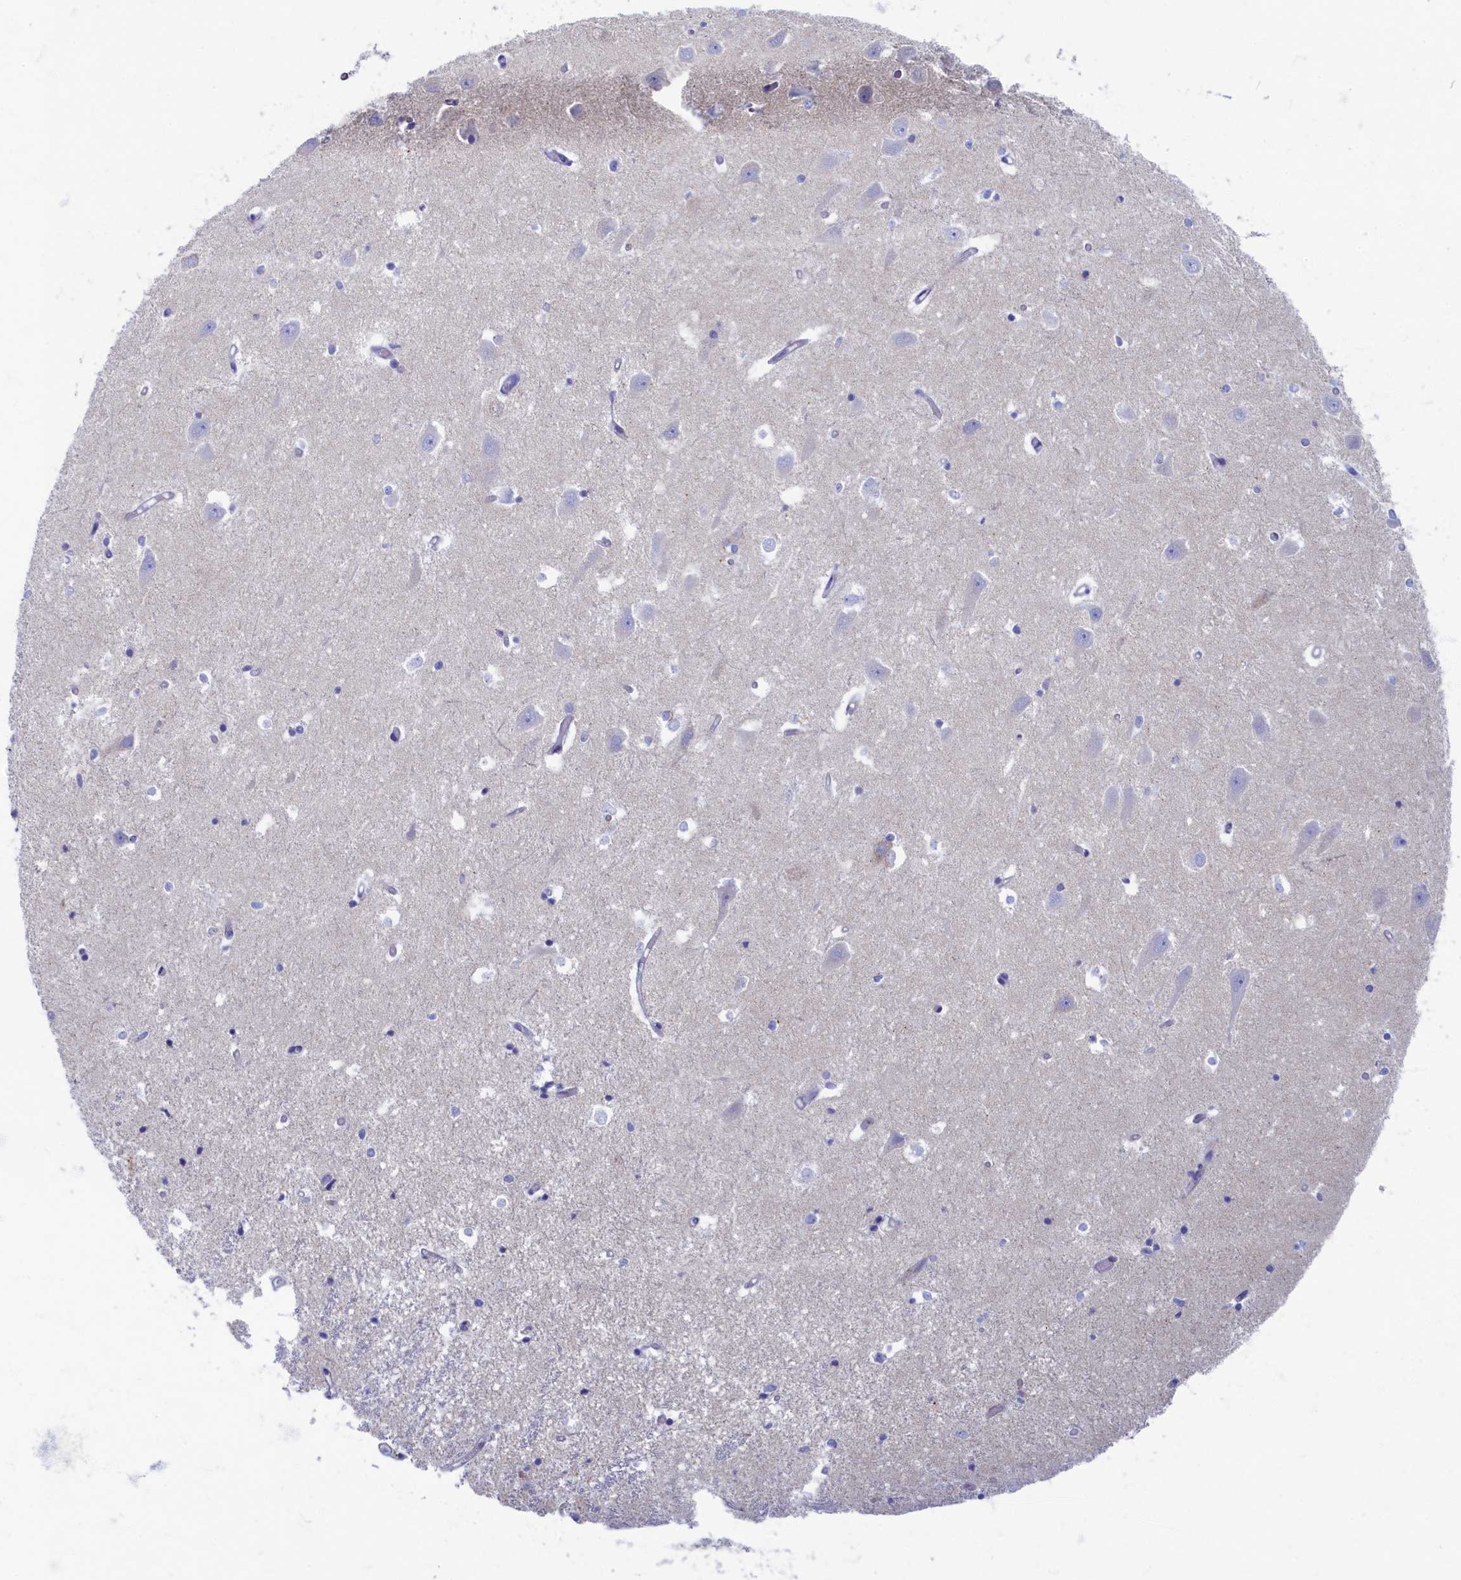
{"staining": {"intensity": "negative", "quantity": "none", "location": "none"}, "tissue": "hippocampus", "cell_type": "Glial cells", "image_type": "normal", "snomed": [{"axis": "morphology", "description": "Normal tissue, NOS"}, {"axis": "topography", "description": "Hippocampus"}], "caption": "Immunohistochemistry (IHC) of benign hippocampus demonstrates no positivity in glial cells. (Immunohistochemistry (IHC), brightfield microscopy, high magnification).", "gene": "OCIAD2", "patient": {"sex": "male", "age": 70}}